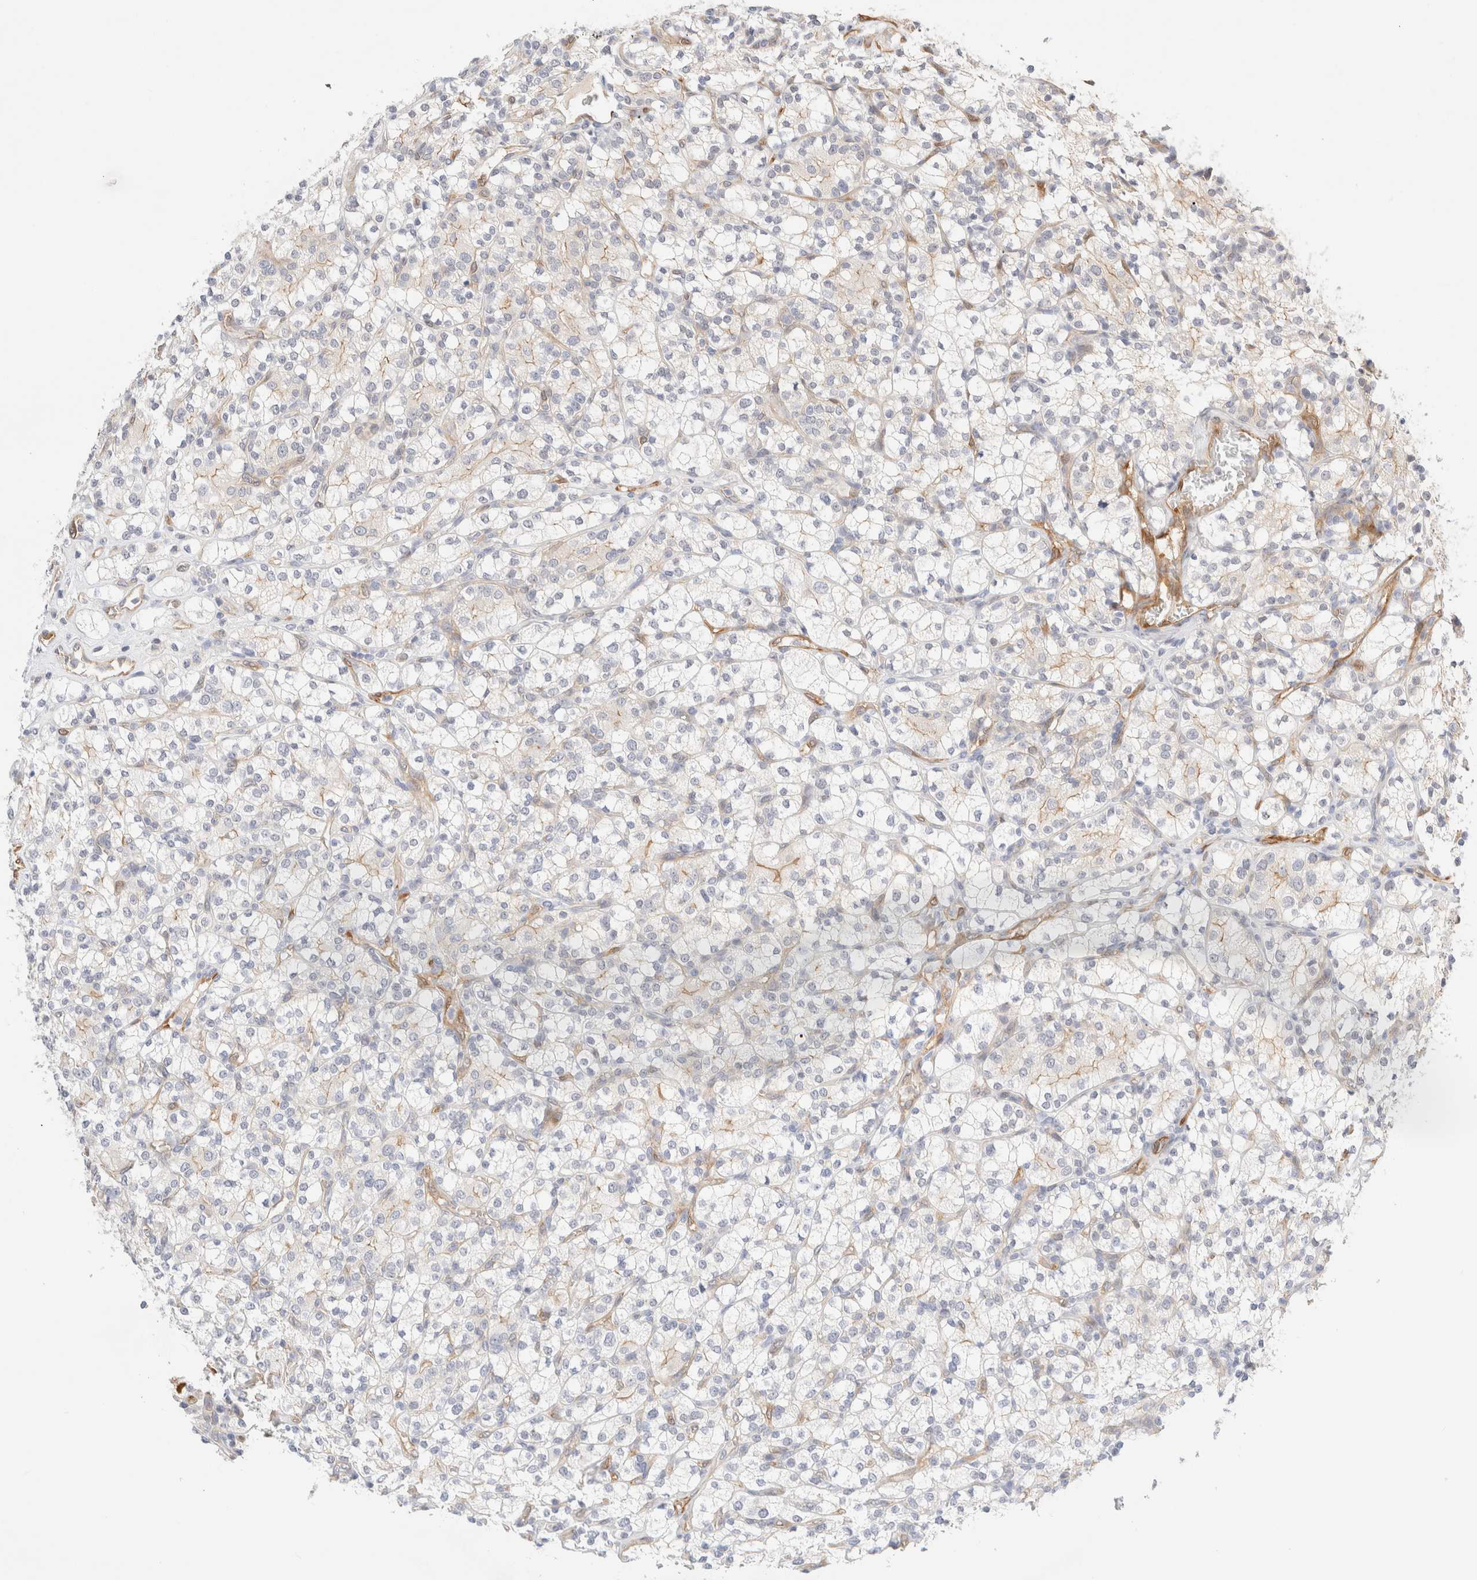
{"staining": {"intensity": "weak", "quantity": "<25%", "location": "cytoplasmic/membranous"}, "tissue": "renal cancer", "cell_type": "Tumor cells", "image_type": "cancer", "snomed": [{"axis": "morphology", "description": "Adenocarcinoma, NOS"}, {"axis": "topography", "description": "Kidney"}], "caption": "The immunohistochemistry (IHC) histopathology image has no significant positivity in tumor cells of adenocarcinoma (renal) tissue.", "gene": "LMCD1", "patient": {"sex": "male", "age": 77}}